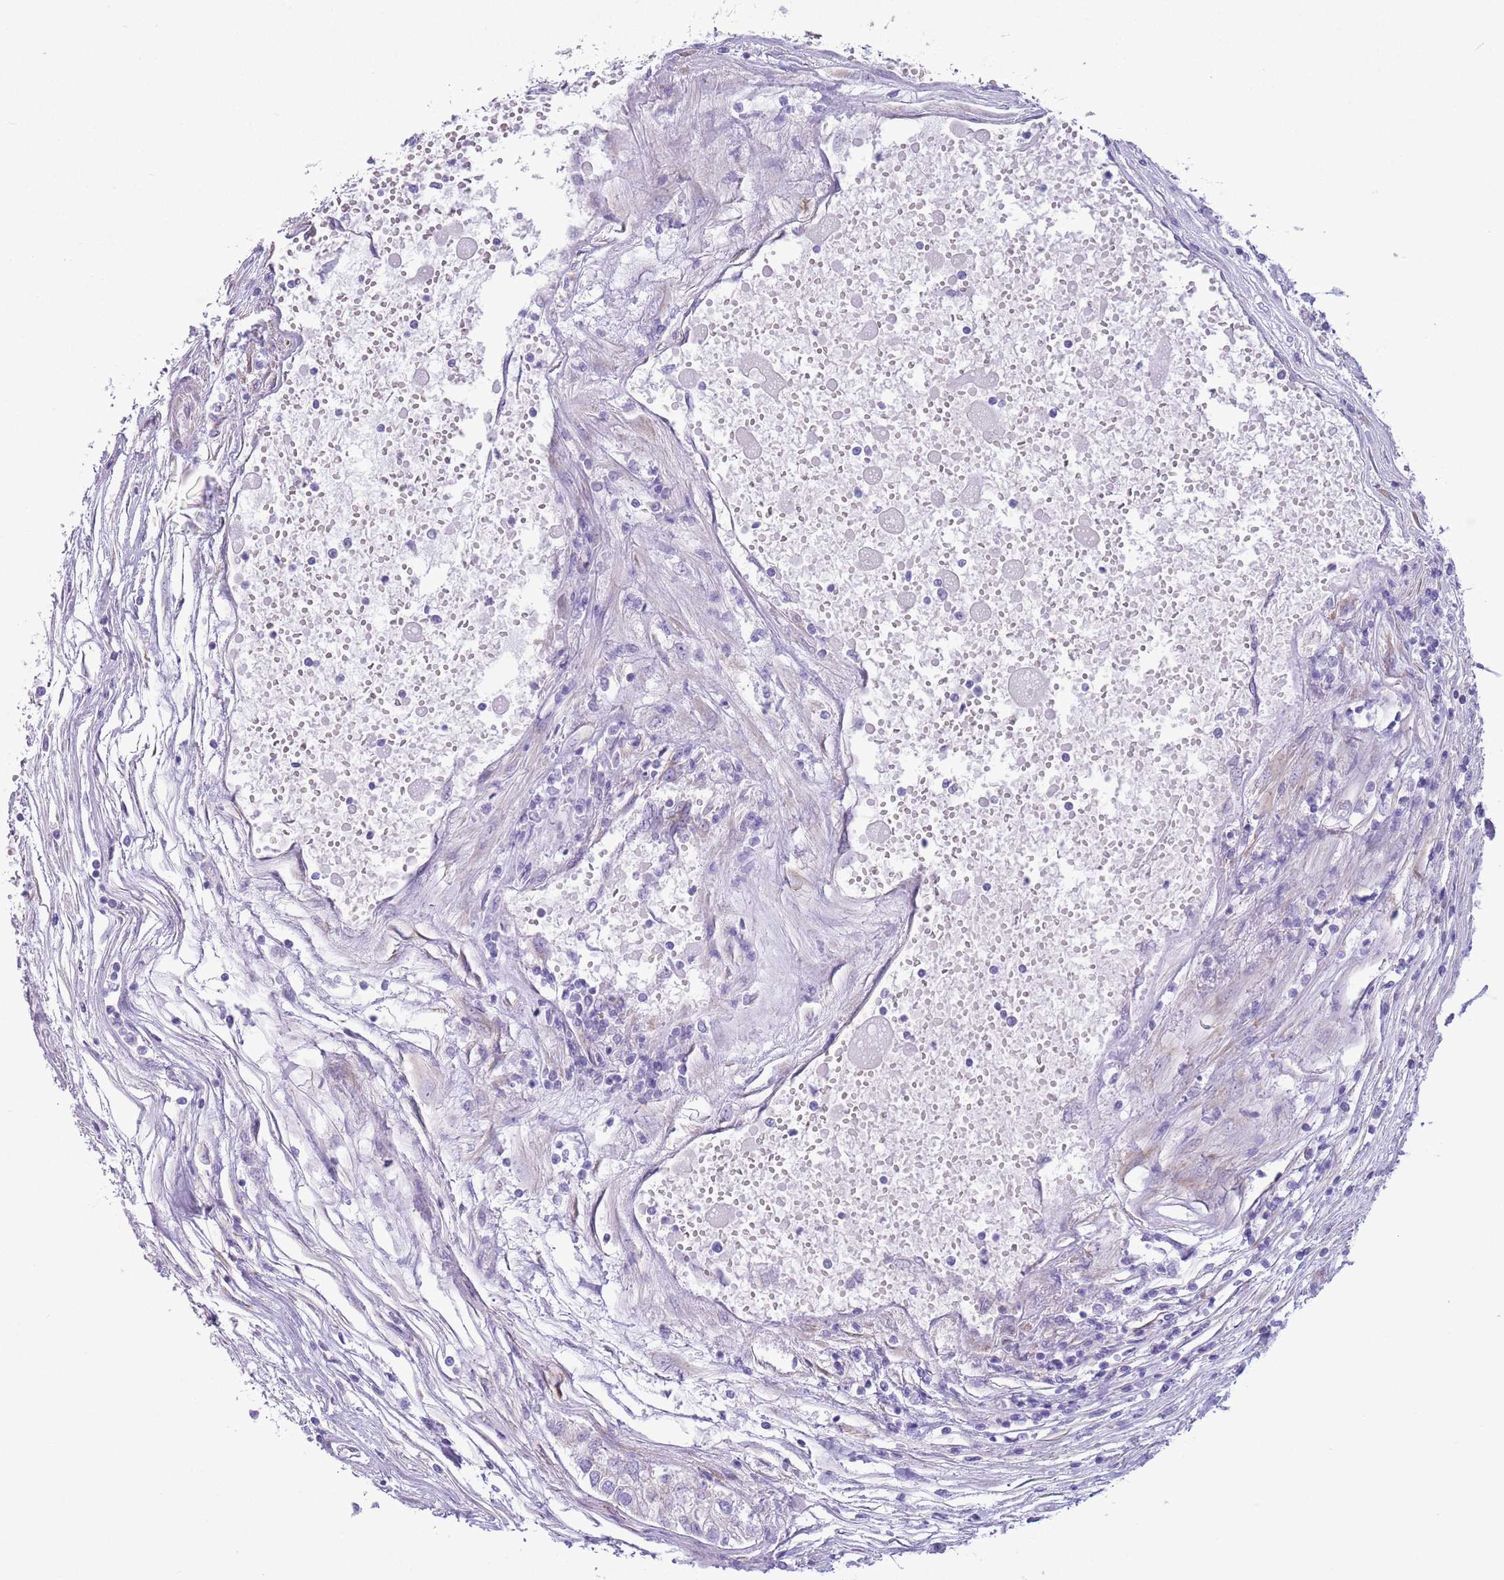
{"staining": {"intensity": "negative", "quantity": "none", "location": "none"}, "tissue": "testis cancer", "cell_type": "Tumor cells", "image_type": "cancer", "snomed": [{"axis": "morphology", "description": "Carcinoma, Embryonal, NOS"}, {"axis": "topography", "description": "Testis"}], "caption": "Protein analysis of testis embryonal carcinoma demonstrates no significant expression in tumor cells.", "gene": "RBP3", "patient": {"sex": "male", "age": 25}}